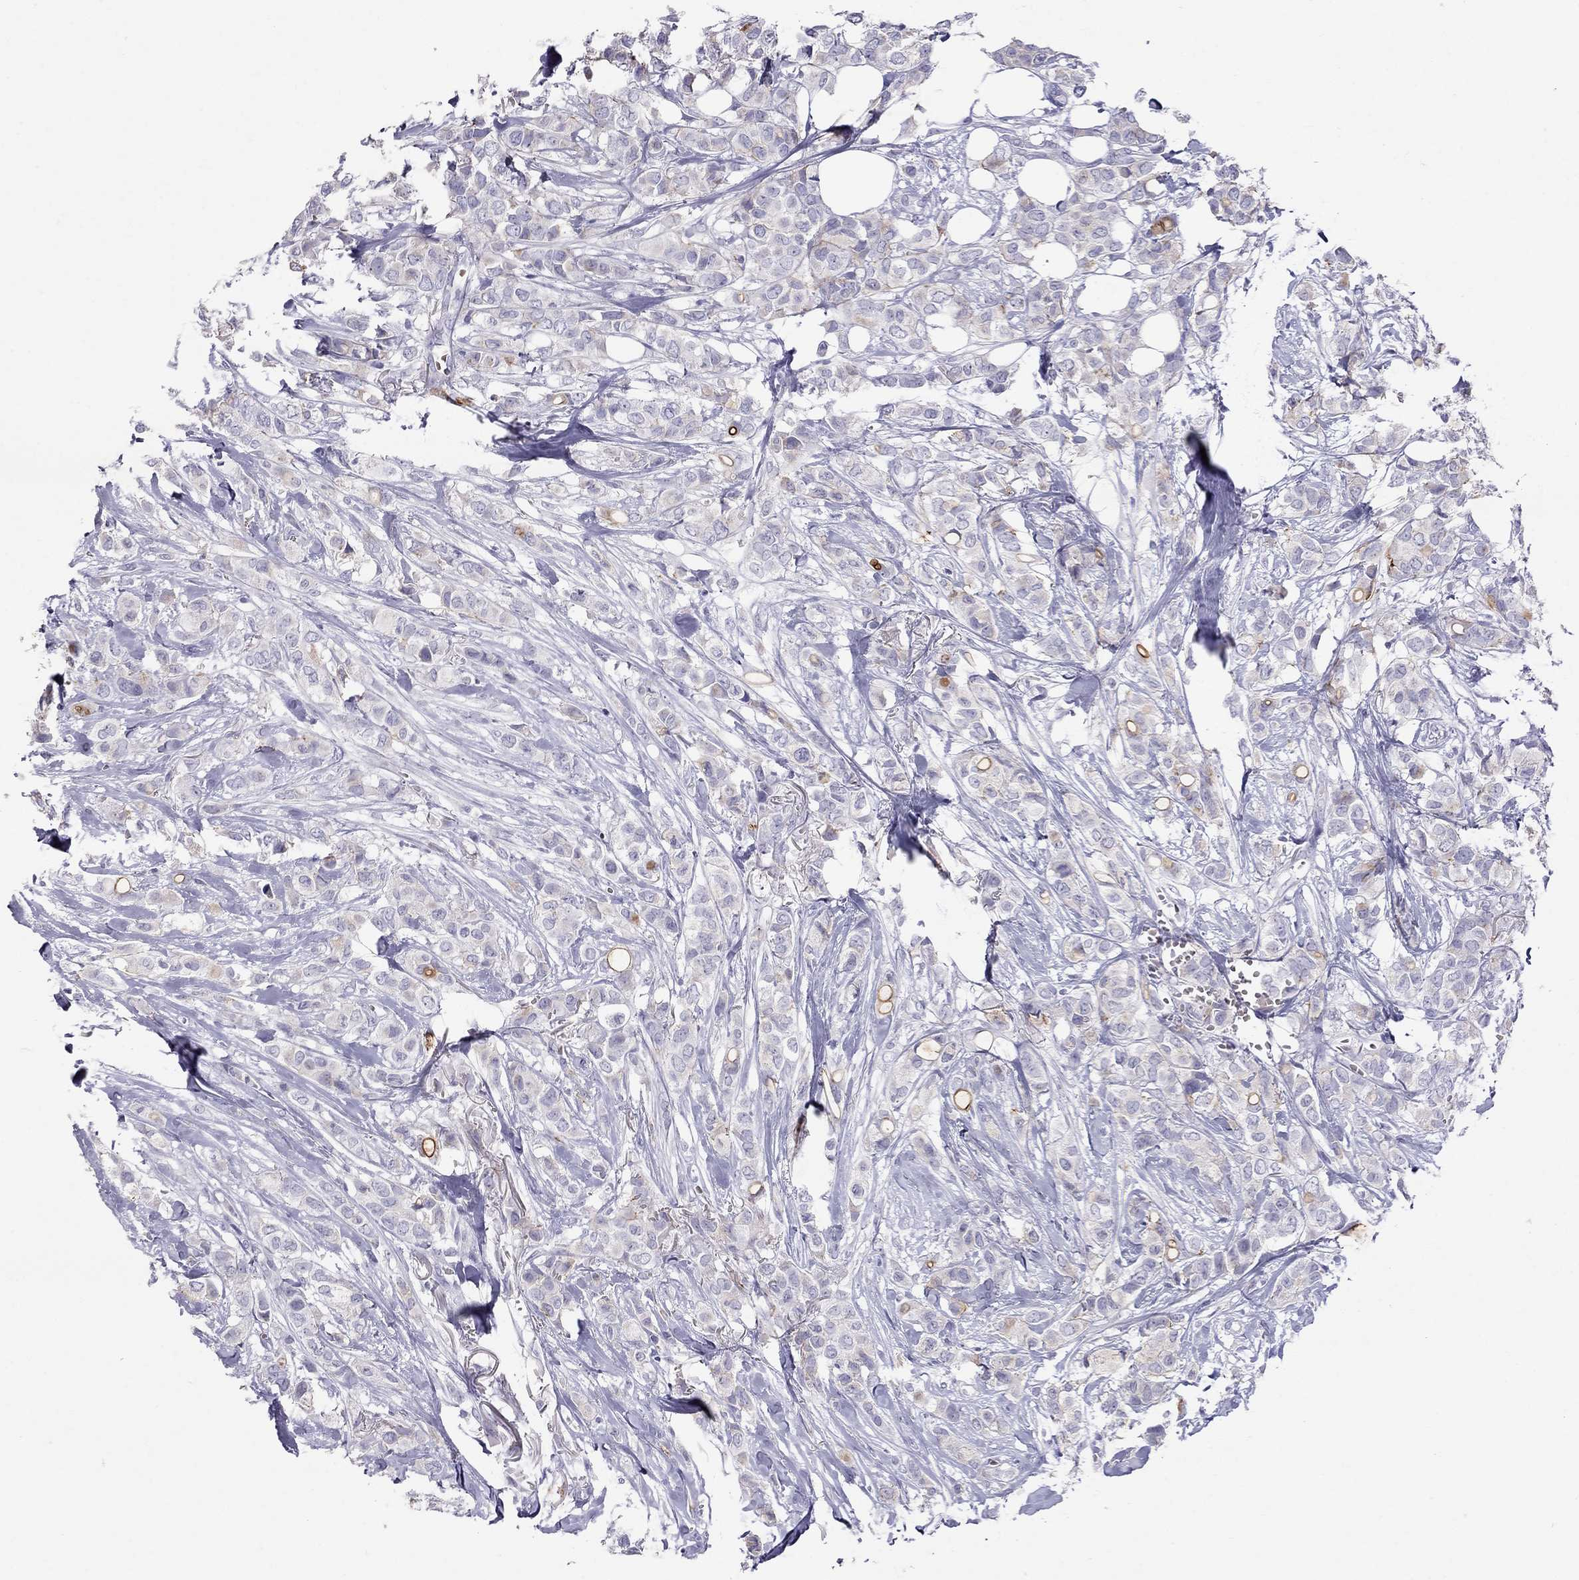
{"staining": {"intensity": "moderate", "quantity": "<25%", "location": "cytoplasmic/membranous"}, "tissue": "breast cancer", "cell_type": "Tumor cells", "image_type": "cancer", "snomed": [{"axis": "morphology", "description": "Duct carcinoma"}, {"axis": "topography", "description": "Breast"}], "caption": "Intraductal carcinoma (breast) stained for a protein (brown) reveals moderate cytoplasmic/membranous positive positivity in approximately <25% of tumor cells.", "gene": "MUC16", "patient": {"sex": "female", "age": 85}}